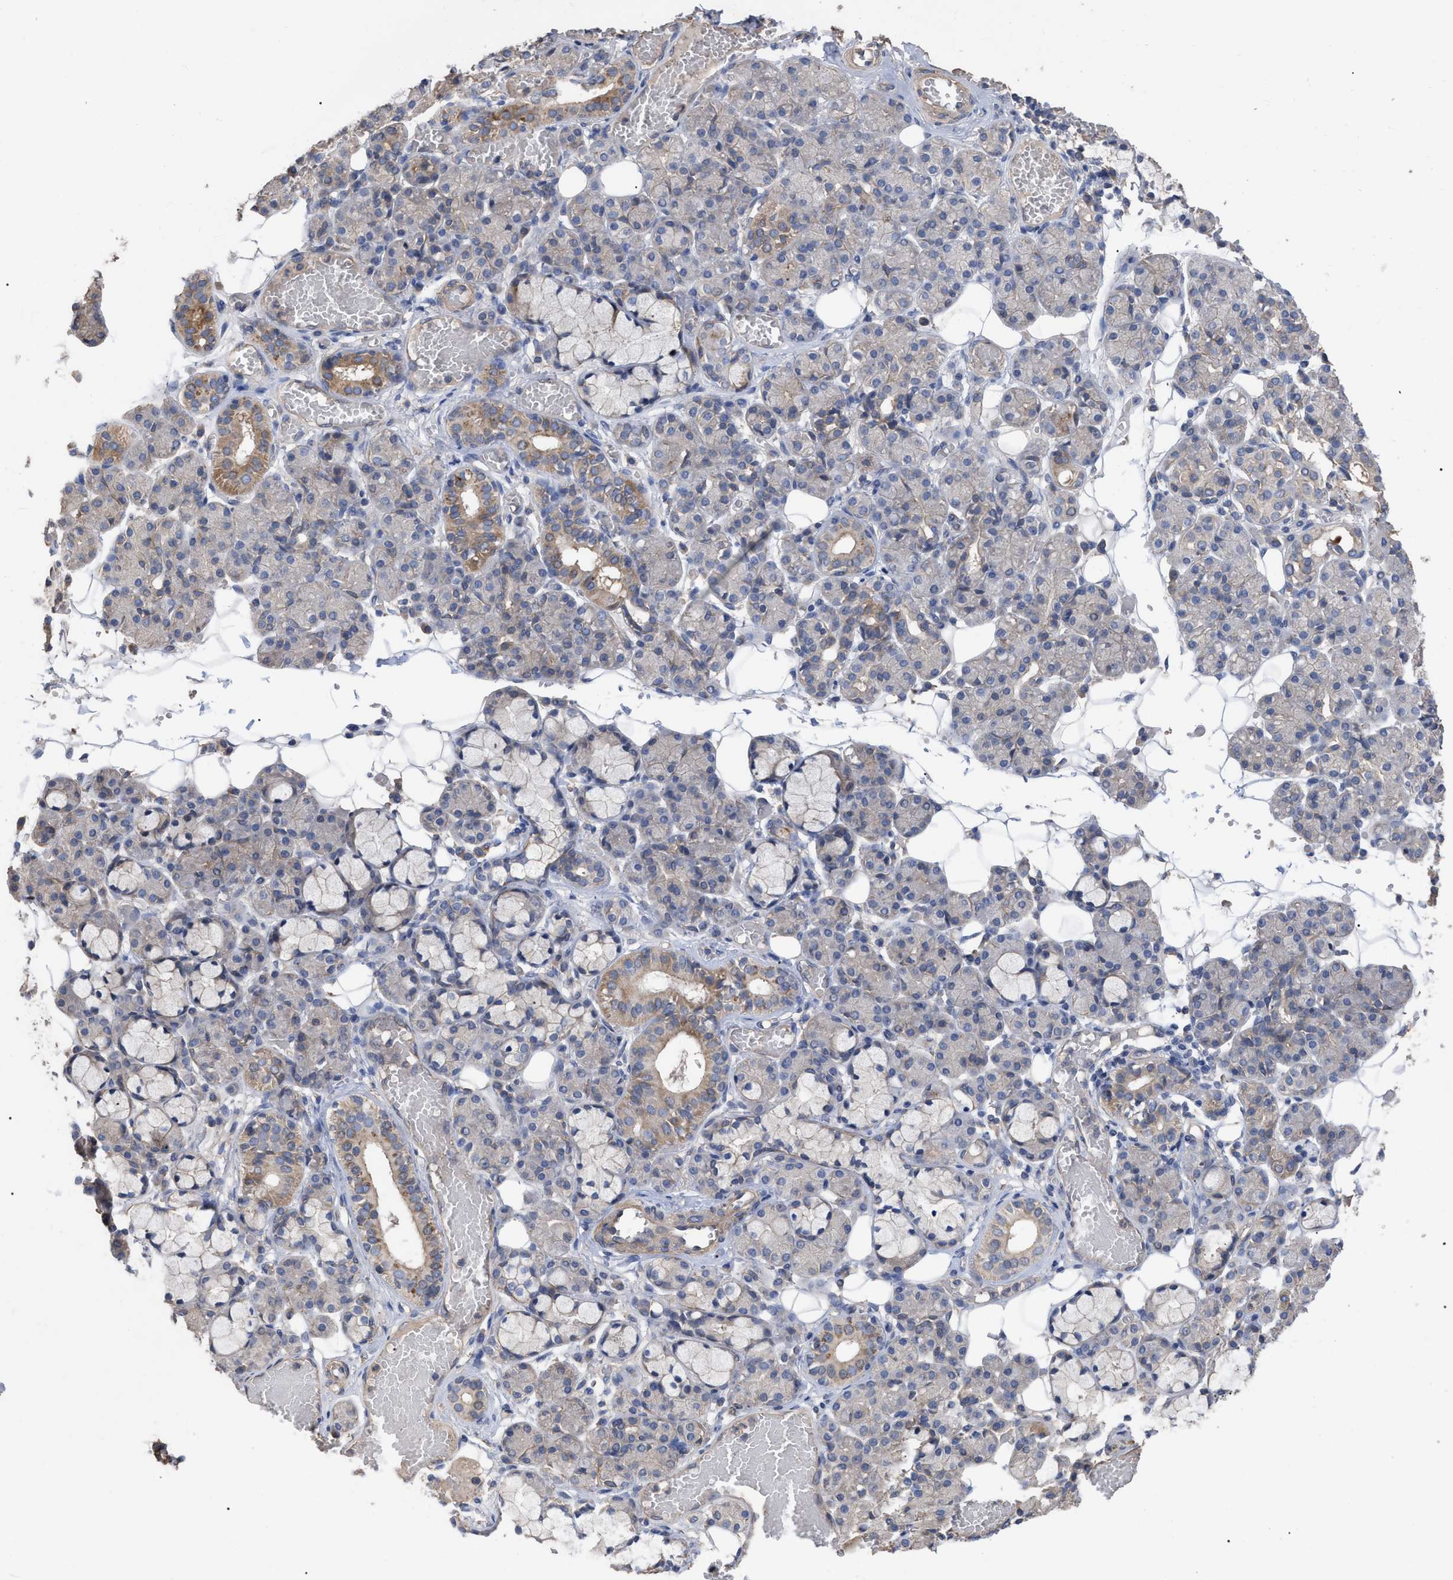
{"staining": {"intensity": "moderate", "quantity": "<25%", "location": "cytoplasmic/membranous"}, "tissue": "salivary gland", "cell_type": "Glandular cells", "image_type": "normal", "snomed": [{"axis": "morphology", "description": "Normal tissue, NOS"}, {"axis": "topography", "description": "Salivary gland"}], "caption": "Immunohistochemistry image of normal human salivary gland stained for a protein (brown), which displays low levels of moderate cytoplasmic/membranous staining in about <25% of glandular cells.", "gene": "BTN2A1", "patient": {"sex": "male", "age": 63}}